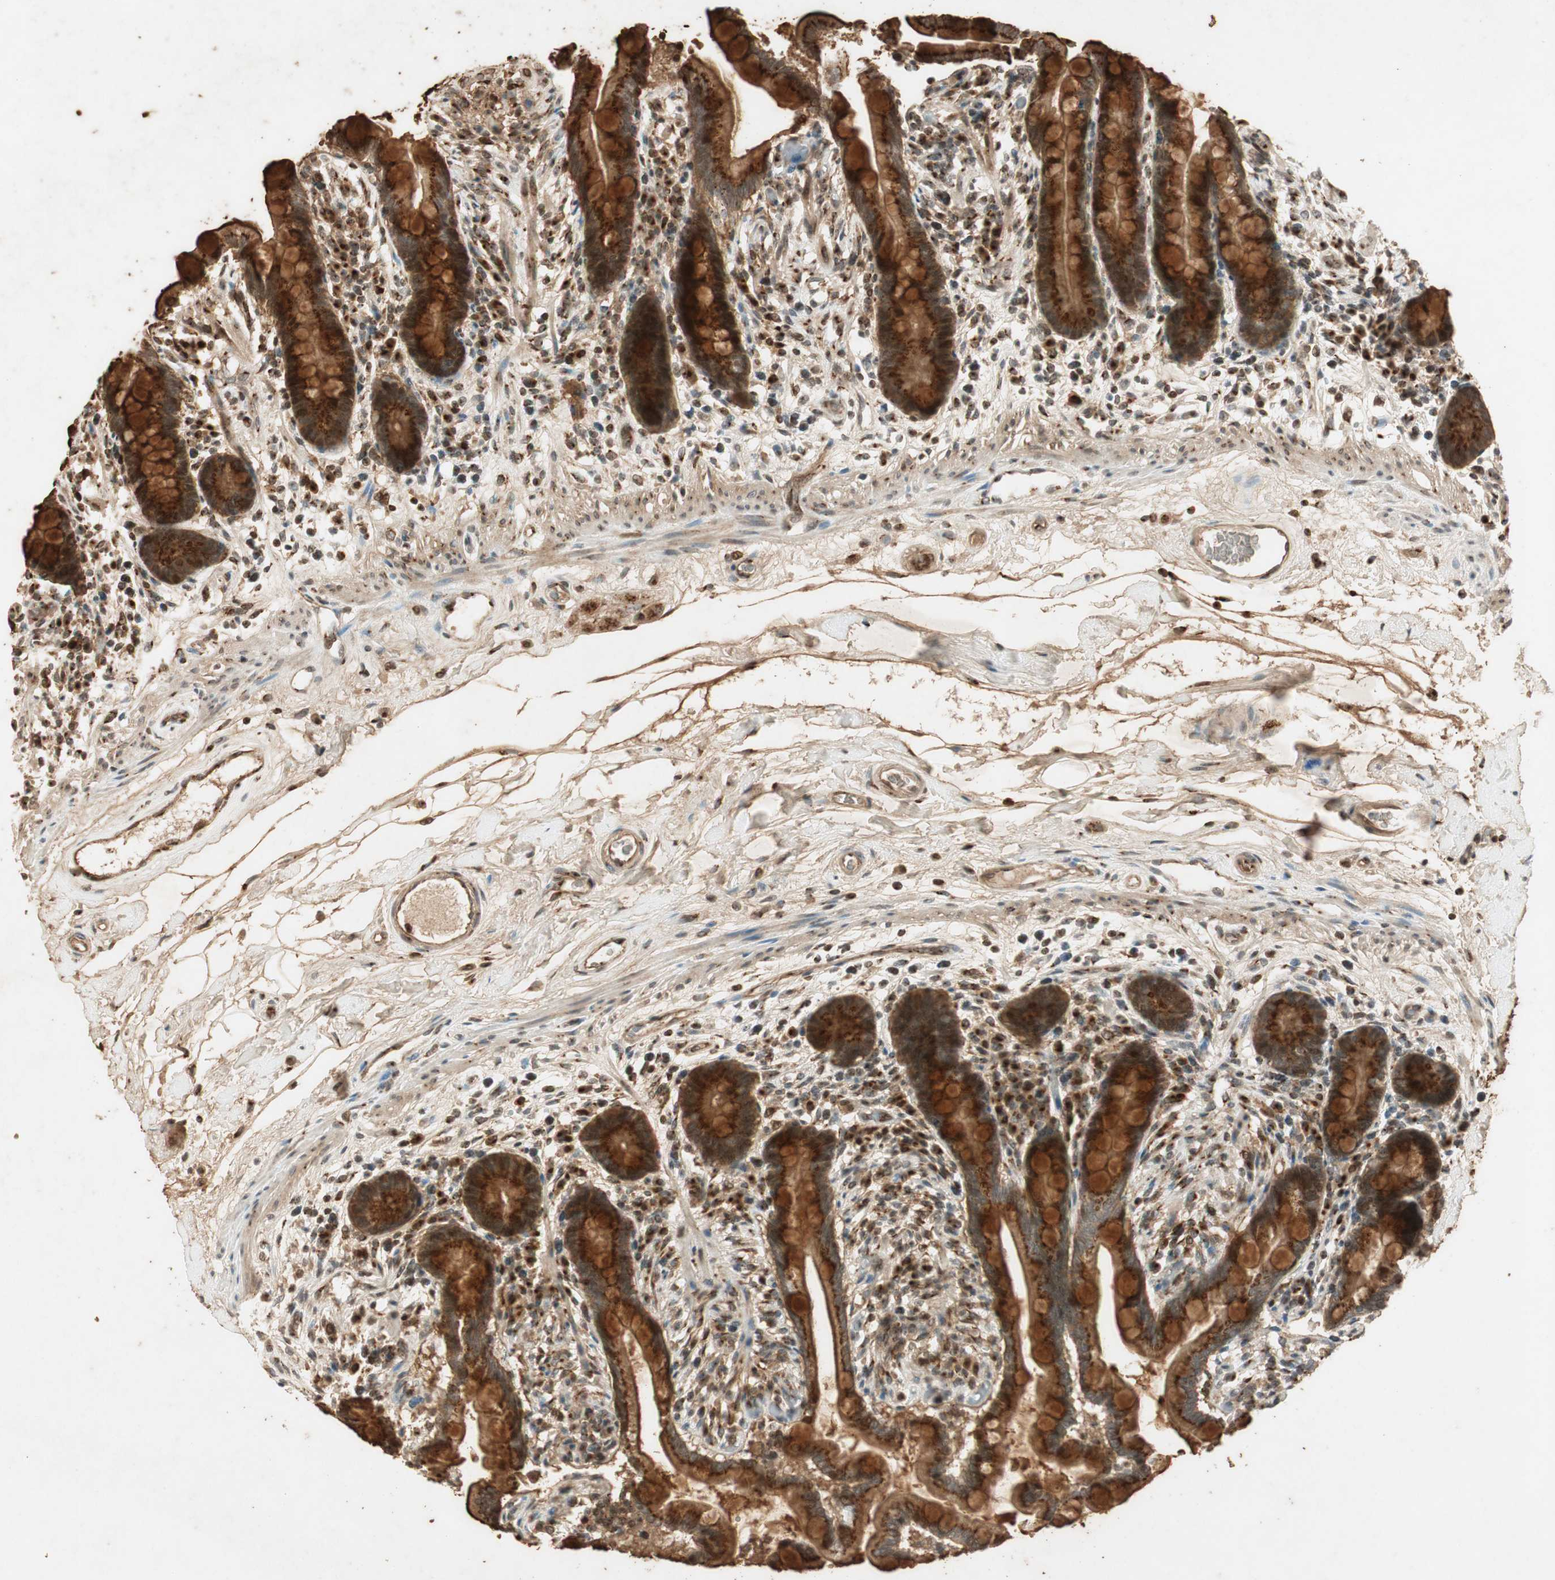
{"staining": {"intensity": "moderate", "quantity": ">75%", "location": "cytoplasmic/membranous"}, "tissue": "colon", "cell_type": "Endothelial cells", "image_type": "normal", "snomed": [{"axis": "morphology", "description": "Normal tissue, NOS"}, {"axis": "topography", "description": "Colon"}], "caption": "An IHC histopathology image of normal tissue is shown. Protein staining in brown labels moderate cytoplasmic/membranous positivity in colon within endothelial cells. Nuclei are stained in blue.", "gene": "NEO1", "patient": {"sex": "male", "age": 73}}